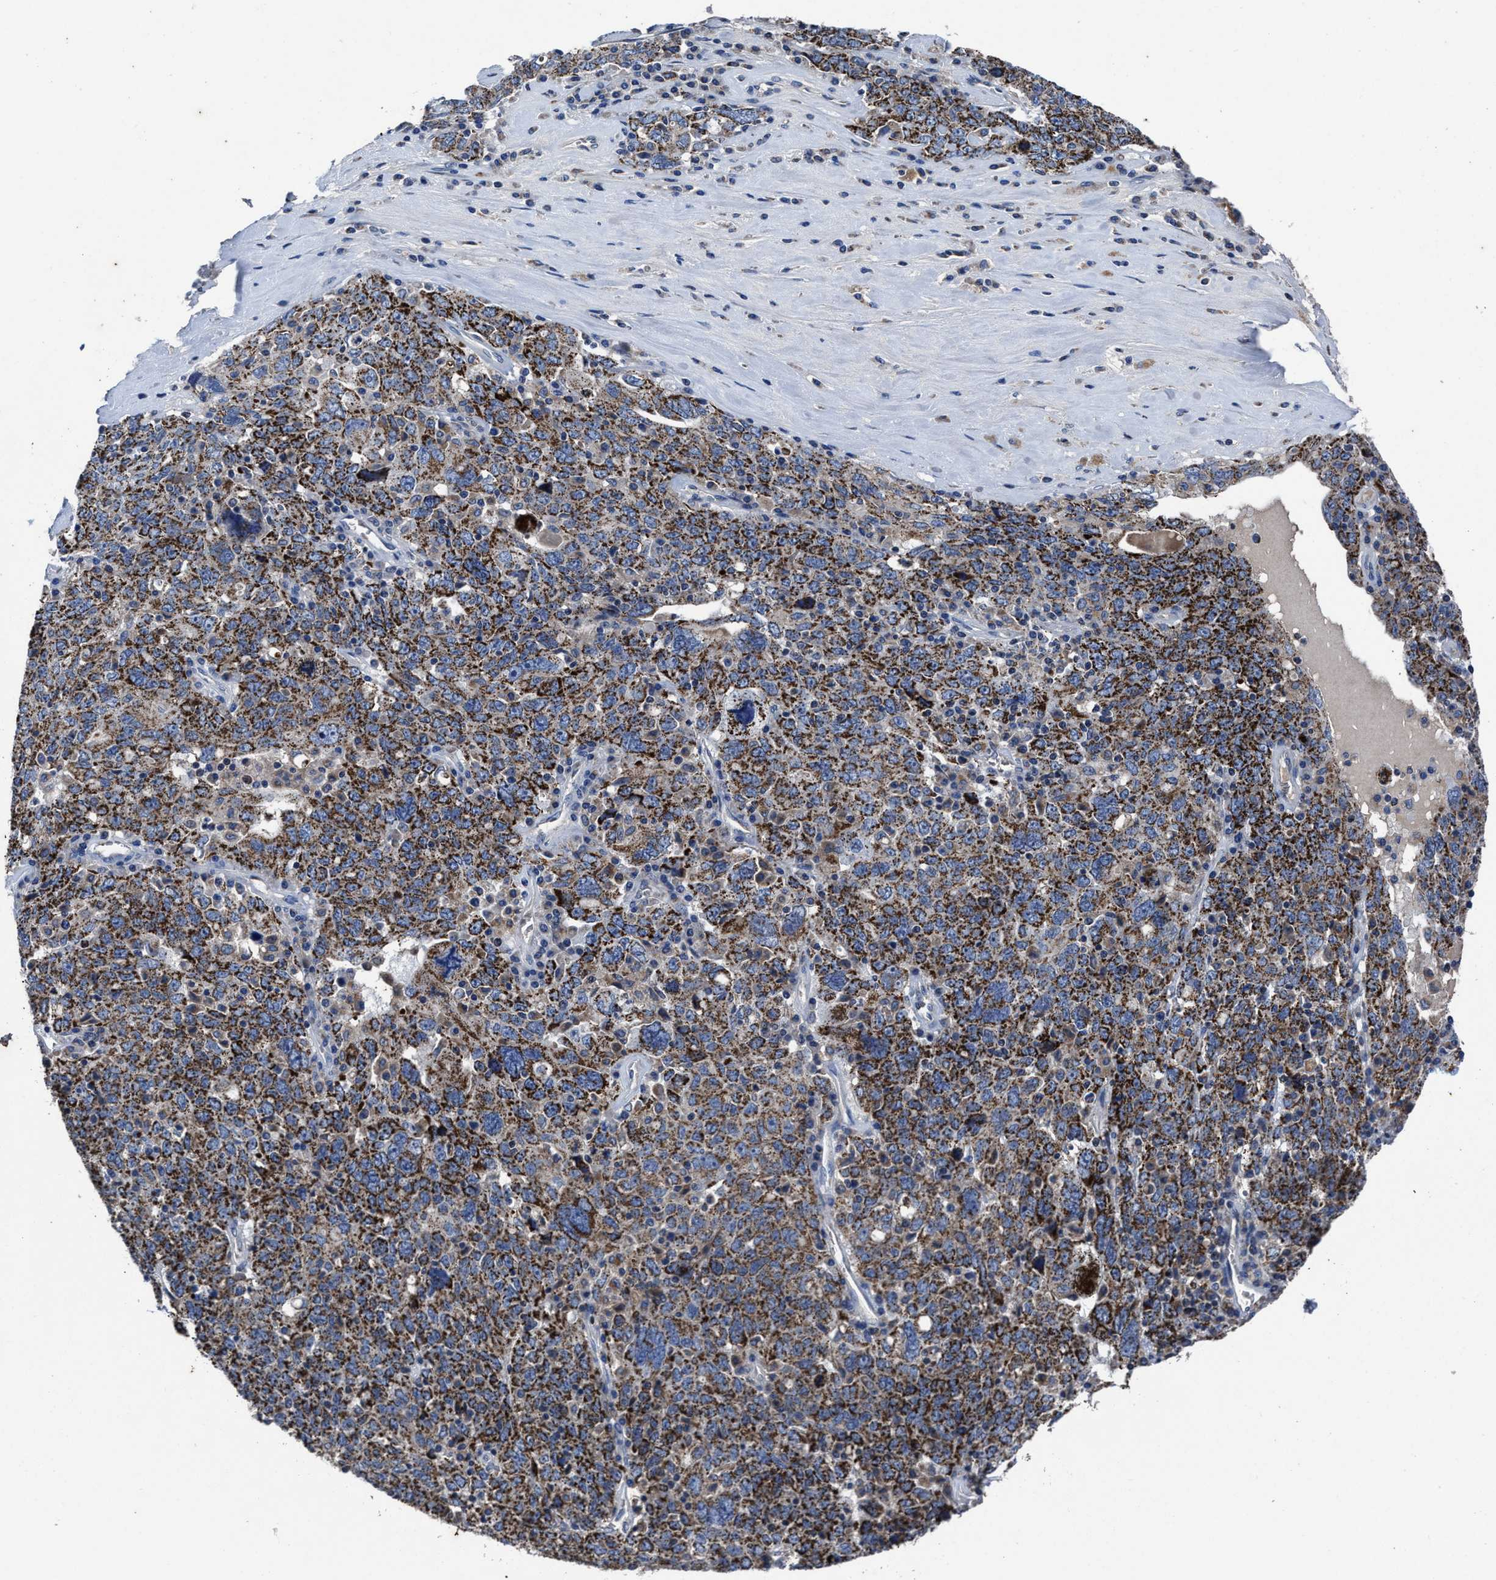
{"staining": {"intensity": "strong", "quantity": ">75%", "location": "cytoplasmic/membranous"}, "tissue": "ovarian cancer", "cell_type": "Tumor cells", "image_type": "cancer", "snomed": [{"axis": "morphology", "description": "Carcinoma, endometroid"}, {"axis": "topography", "description": "Ovary"}], "caption": "High-magnification brightfield microscopy of ovarian endometroid carcinoma stained with DAB (brown) and counterstained with hematoxylin (blue). tumor cells exhibit strong cytoplasmic/membranous positivity is identified in about>75% of cells. (Stains: DAB in brown, nuclei in blue, Microscopy: brightfield microscopy at high magnification).", "gene": "CACNA1D", "patient": {"sex": "female", "age": 62}}